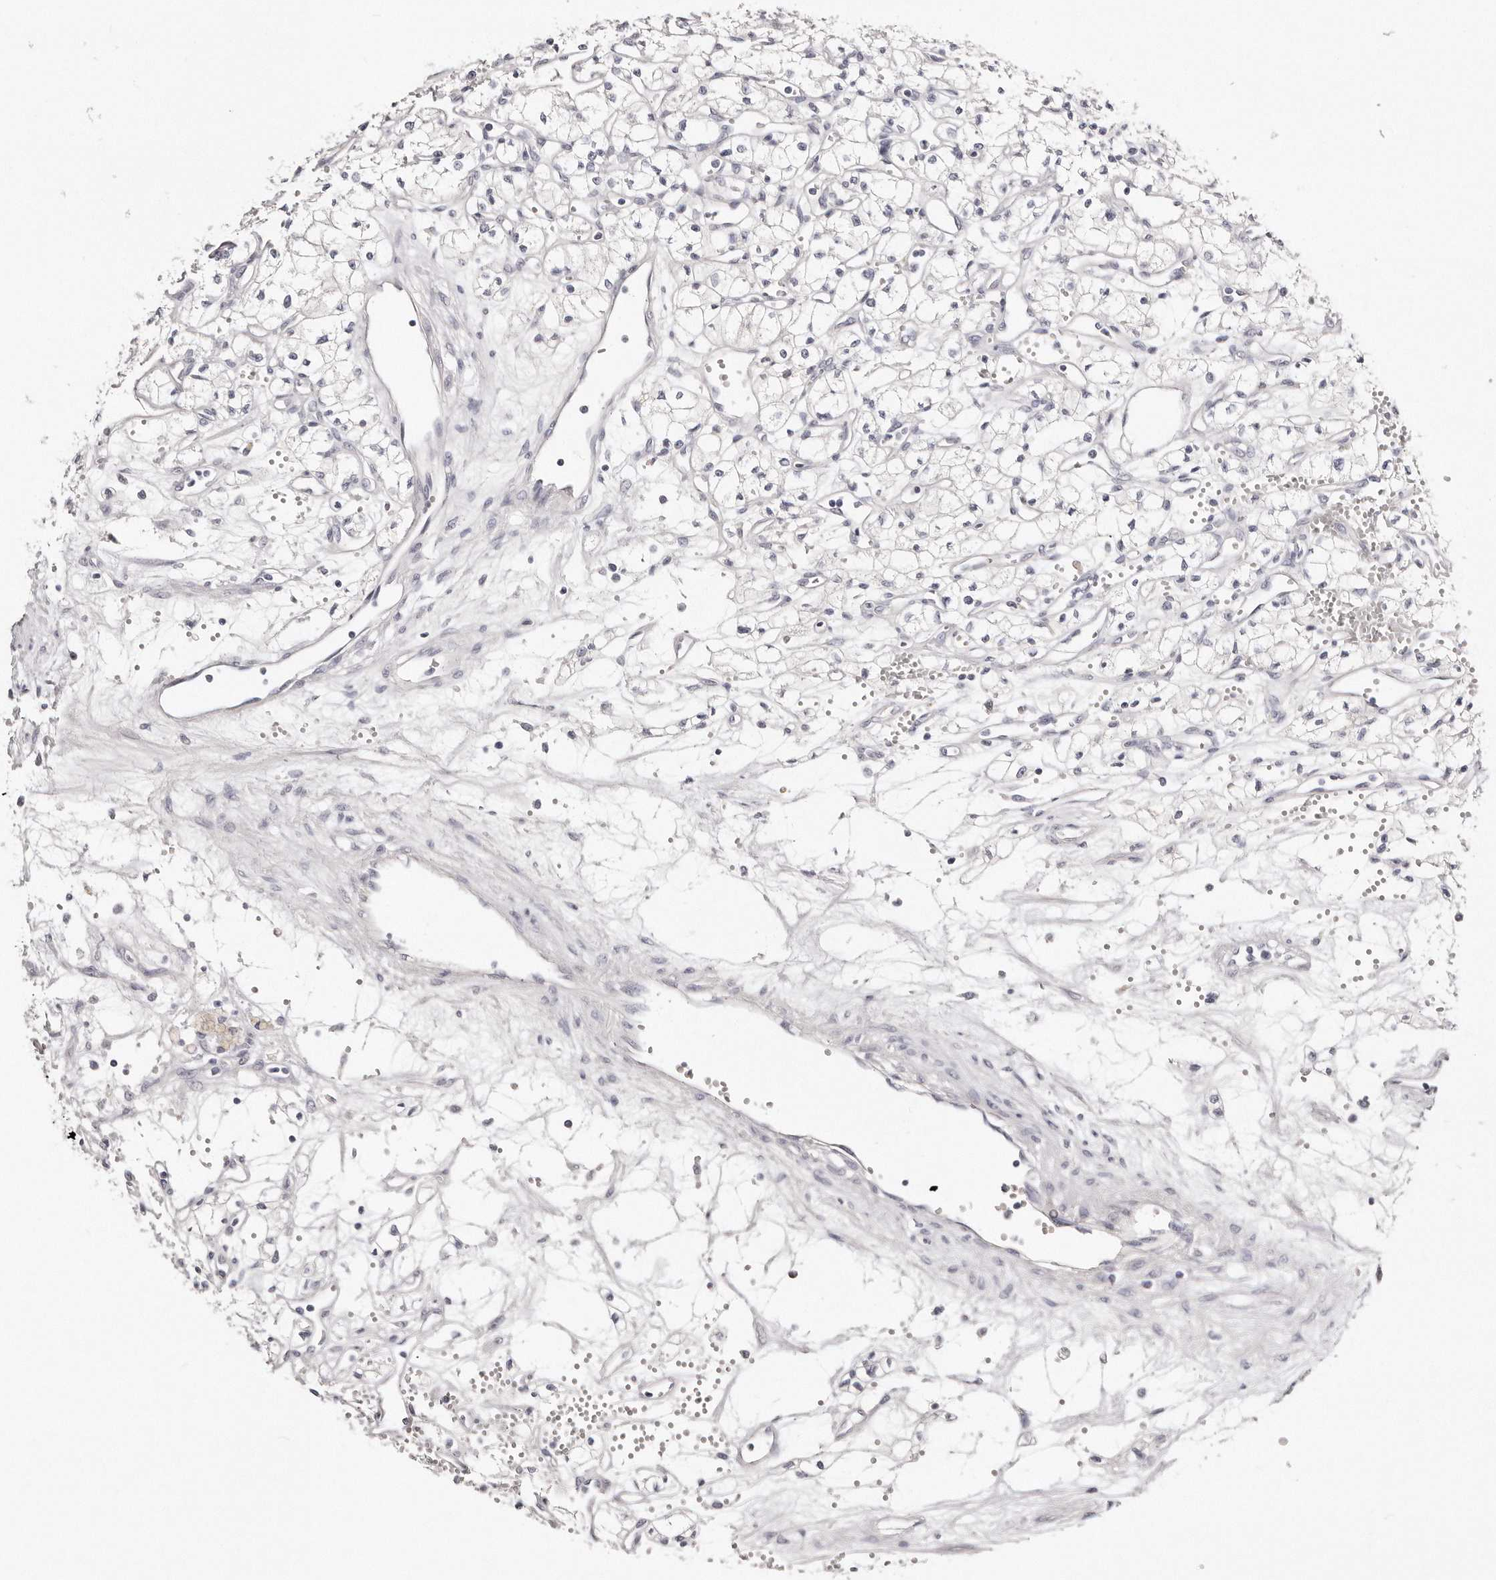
{"staining": {"intensity": "negative", "quantity": "none", "location": "none"}, "tissue": "renal cancer", "cell_type": "Tumor cells", "image_type": "cancer", "snomed": [{"axis": "morphology", "description": "Adenocarcinoma, NOS"}, {"axis": "topography", "description": "Kidney"}], "caption": "IHC micrograph of renal cancer (adenocarcinoma) stained for a protein (brown), which exhibits no positivity in tumor cells. (DAB immunohistochemistry visualized using brightfield microscopy, high magnification).", "gene": "AKNAD1", "patient": {"sex": "male", "age": 59}}